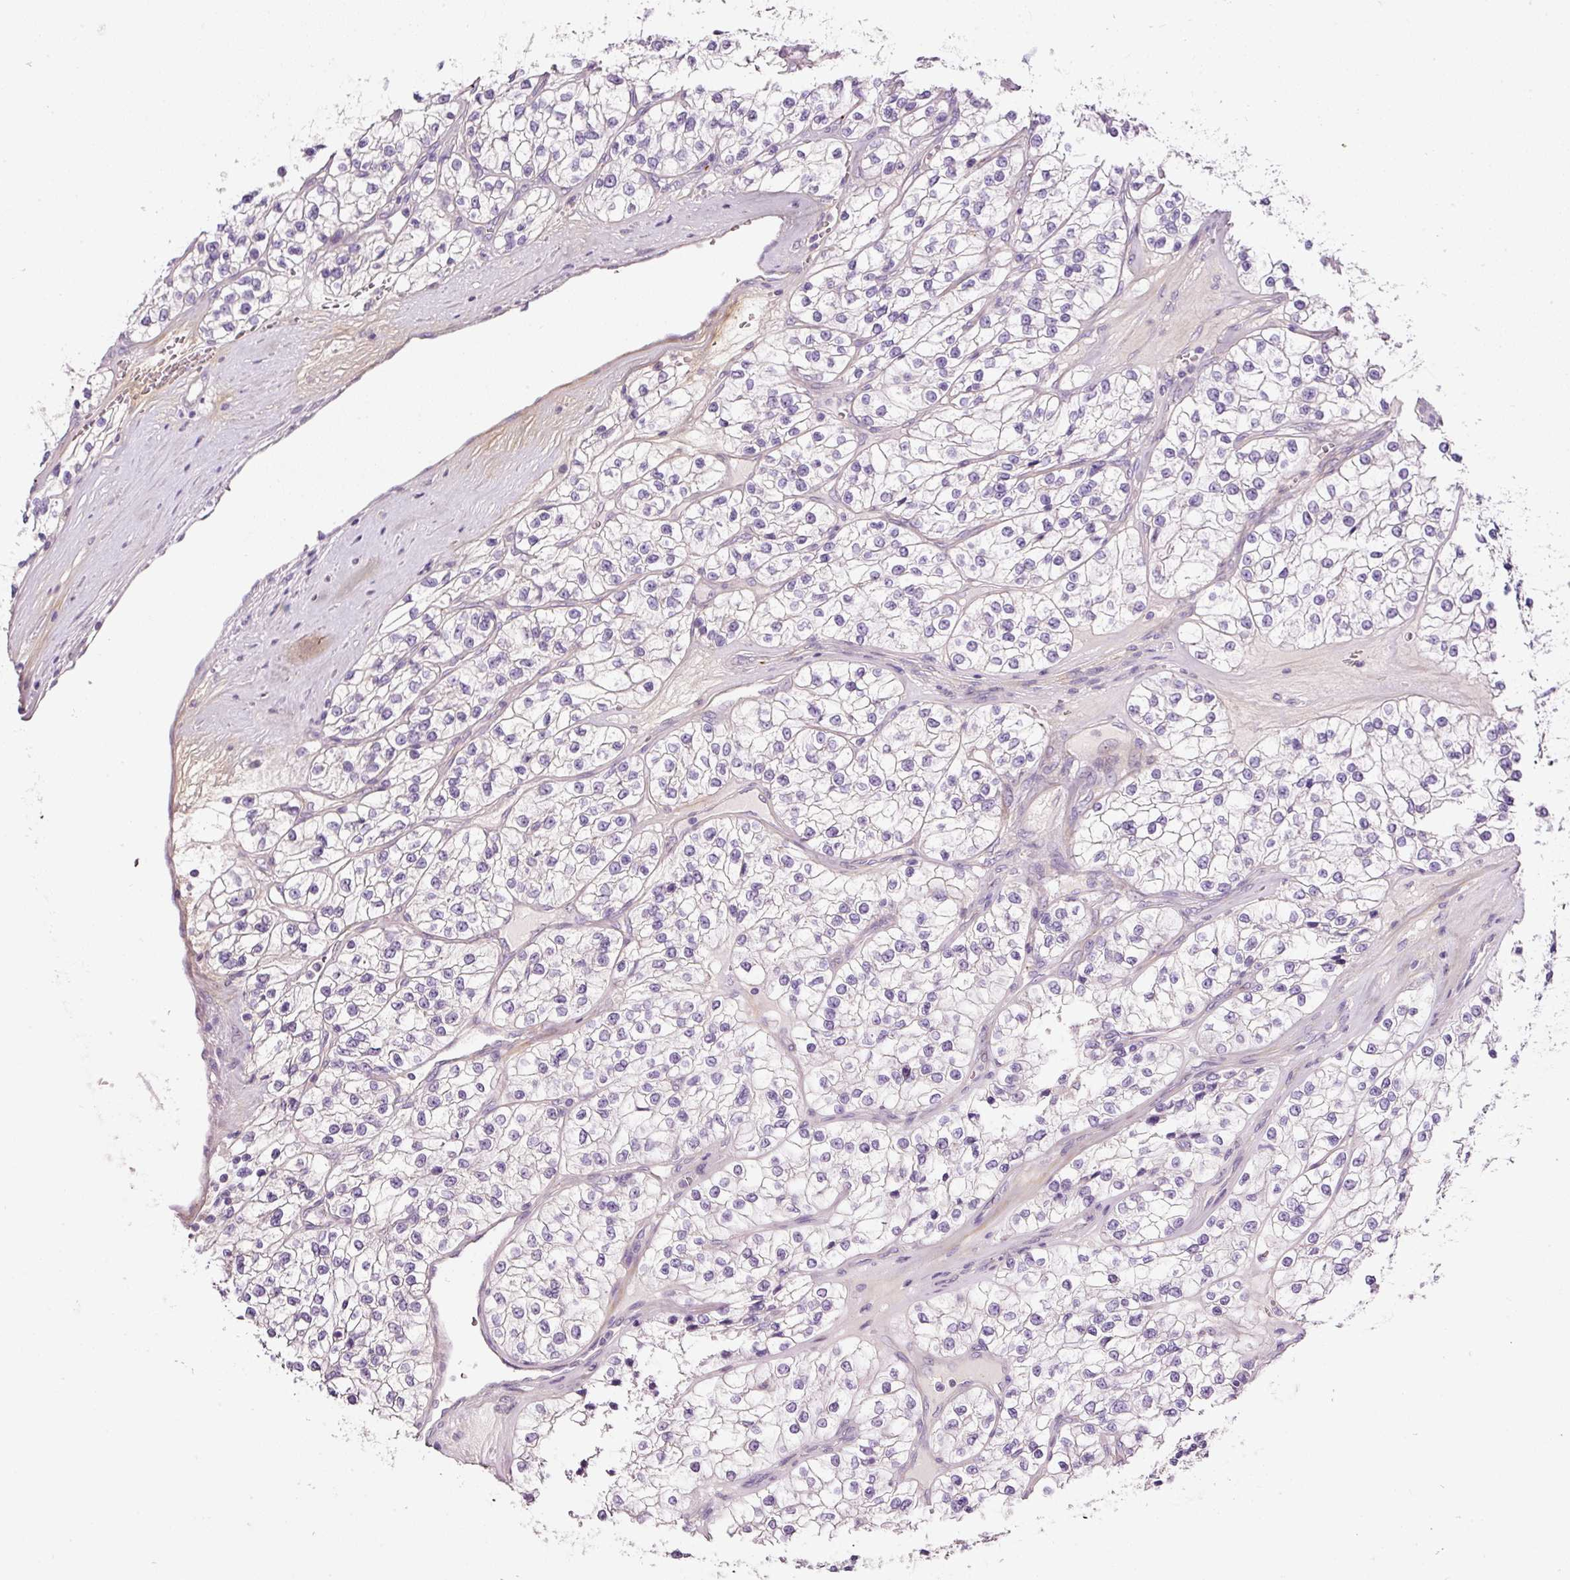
{"staining": {"intensity": "negative", "quantity": "none", "location": "none"}, "tissue": "renal cancer", "cell_type": "Tumor cells", "image_type": "cancer", "snomed": [{"axis": "morphology", "description": "Adenocarcinoma, NOS"}, {"axis": "topography", "description": "Kidney"}], "caption": "The photomicrograph displays no significant expression in tumor cells of renal cancer. (DAB (3,3'-diaminobenzidine) immunohistochemistry, high magnification).", "gene": "SOS2", "patient": {"sex": "female", "age": 57}}